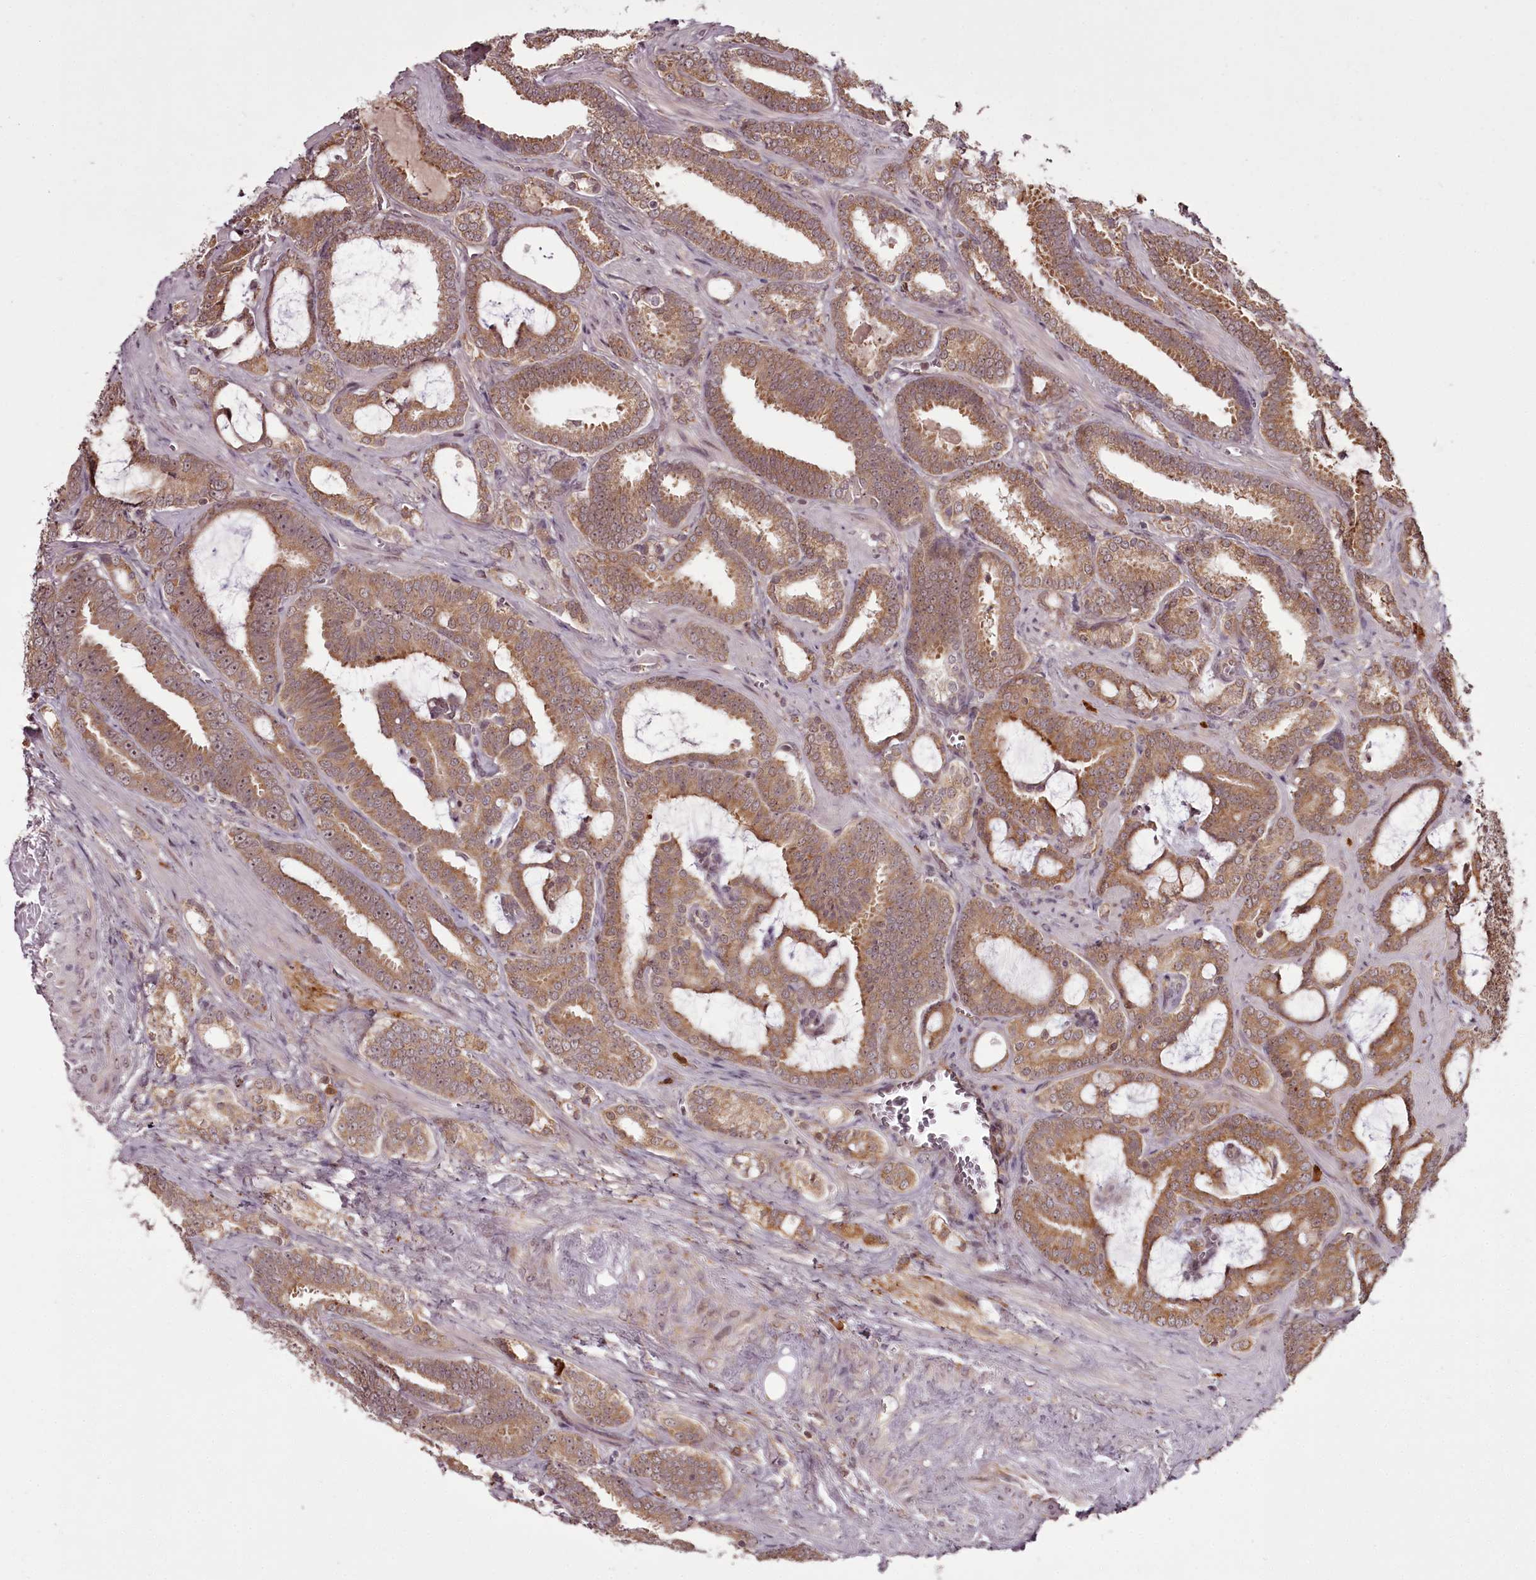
{"staining": {"intensity": "moderate", "quantity": ">75%", "location": "cytoplasmic/membranous"}, "tissue": "prostate cancer", "cell_type": "Tumor cells", "image_type": "cancer", "snomed": [{"axis": "morphology", "description": "Adenocarcinoma, High grade"}, {"axis": "topography", "description": "Prostate and seminal vesicle, NOS"}], "caption": "Brown immunohistochemical staining in adenocarcinoma (high-grade) (prostate) shows moderate cytoplasmic/membranous positivity in approximately >75% of tumor cells.", "gene": "CCDC92", "patient": {"sex": "male", "age": 67}}